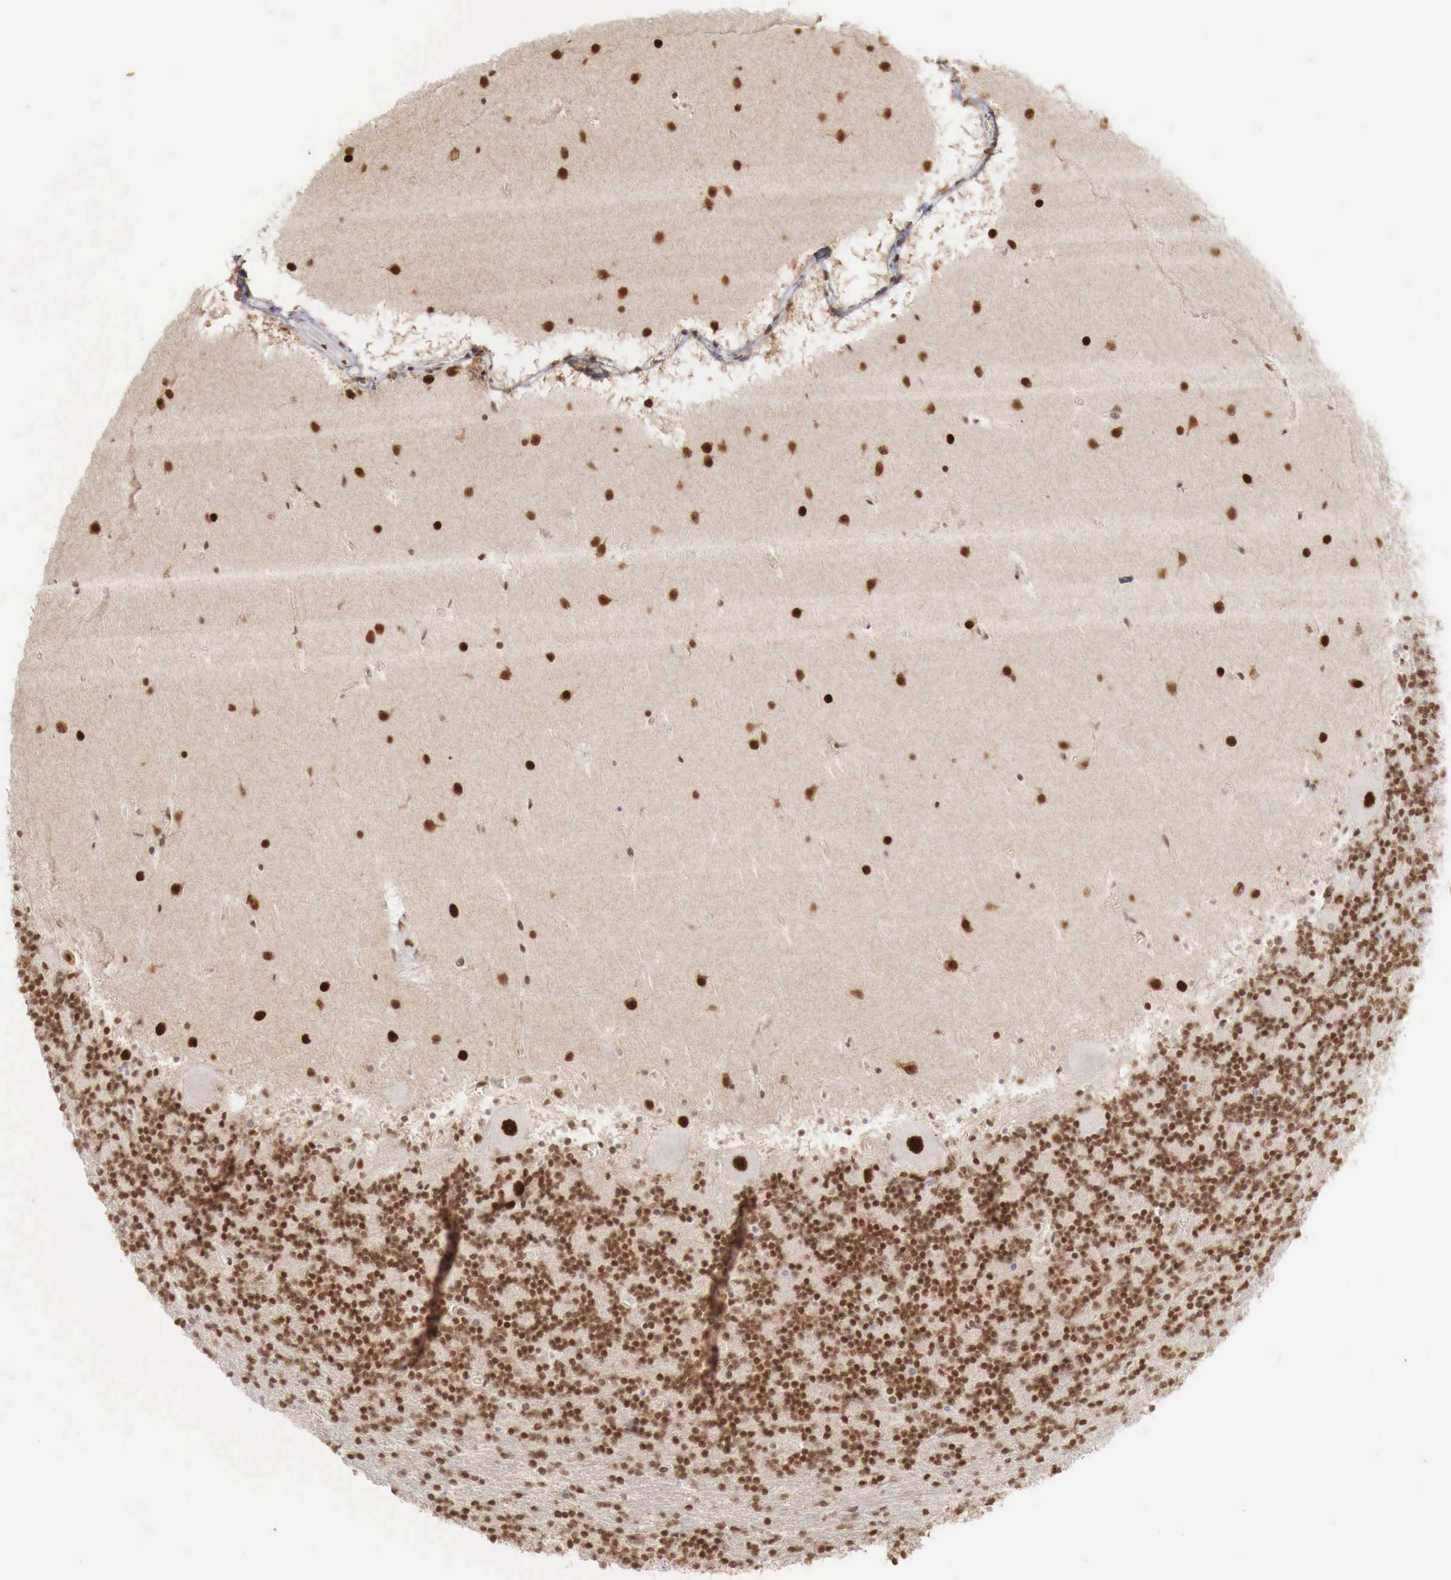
{"staining": {"intensity": "strong", "quantity": ">75%", "location": "nuclear"}, "tissue": "cerebellum", "cell_type": "Cells in granular layer", "image_type": "normal", "snomed": [{"axis": "morphology", "description": "Normal tissue, NOS"}, {"axis": "topography", "description": "Cerebellum"}], "caption": "Immunohistochemical staining of unremarkable human cerebellum exhibits high levels of strong nuclear staining in approximately >75% of cells in granular layer.", "gene": "PHF14", "patient": {"sex": "male", "age": 45}}